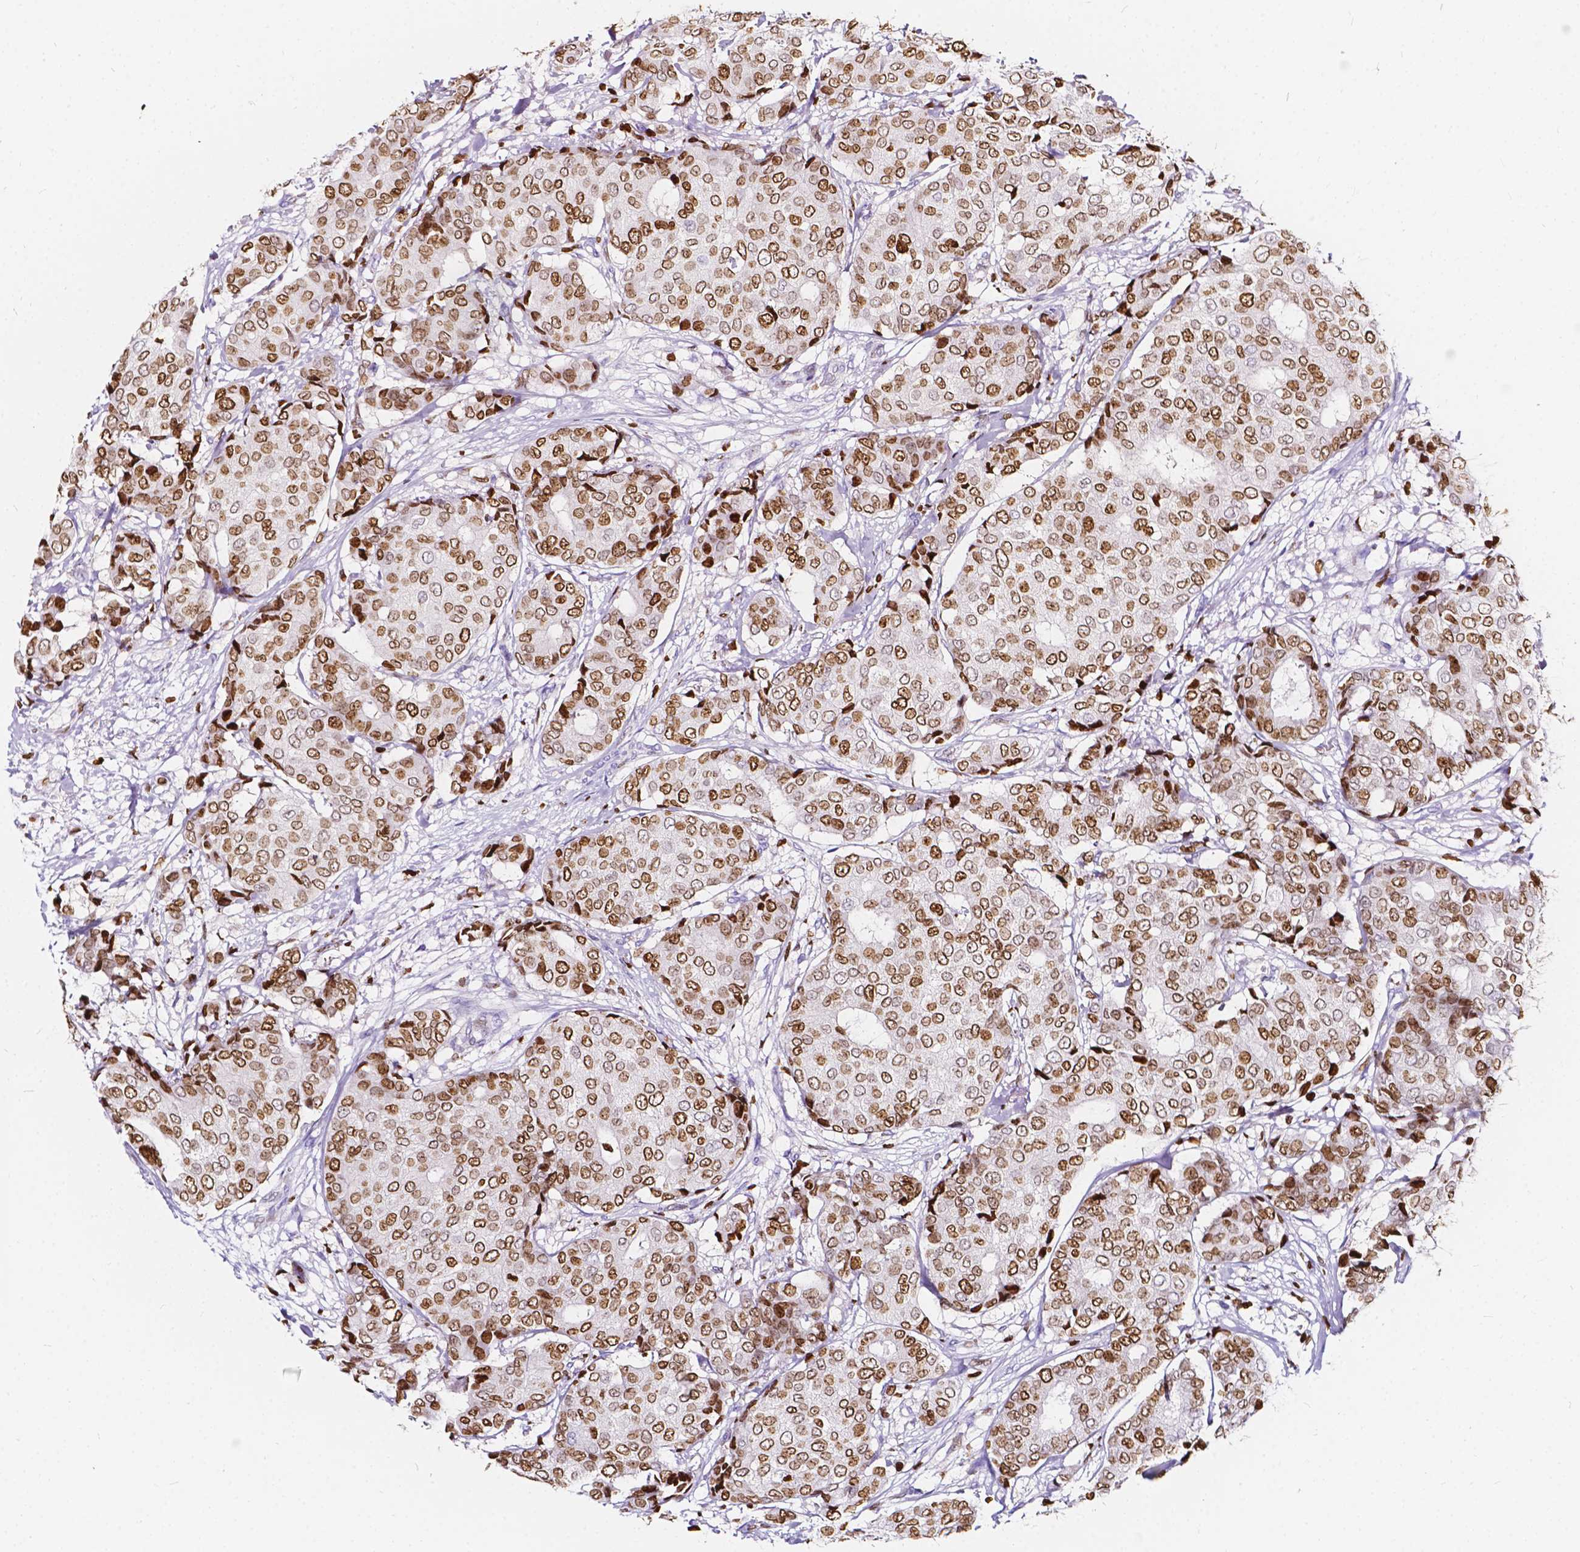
{"staining": {"intensity": "moderate", "quantity": ">75%", "location": "cytoplasmic/membranous,nuclear"}, "tissue": "breast cancer", "cell_type": "Tumor cells", "image_type": "cancer", "snomed": [{"axis": "morphology", "description": "Duct carcinoma"}, {"axis": "topography", "description": "Breast"}], "caption": "High-power microscopy captured an IHC image of breast cancer (infiltrating ductal carcinoma), revealing moderate cytoplasmic/membranous and nuclear expression in about >75% of tumor cells.", "gene": "CBY3", "patient": {"sex": "female", "age": 75}}